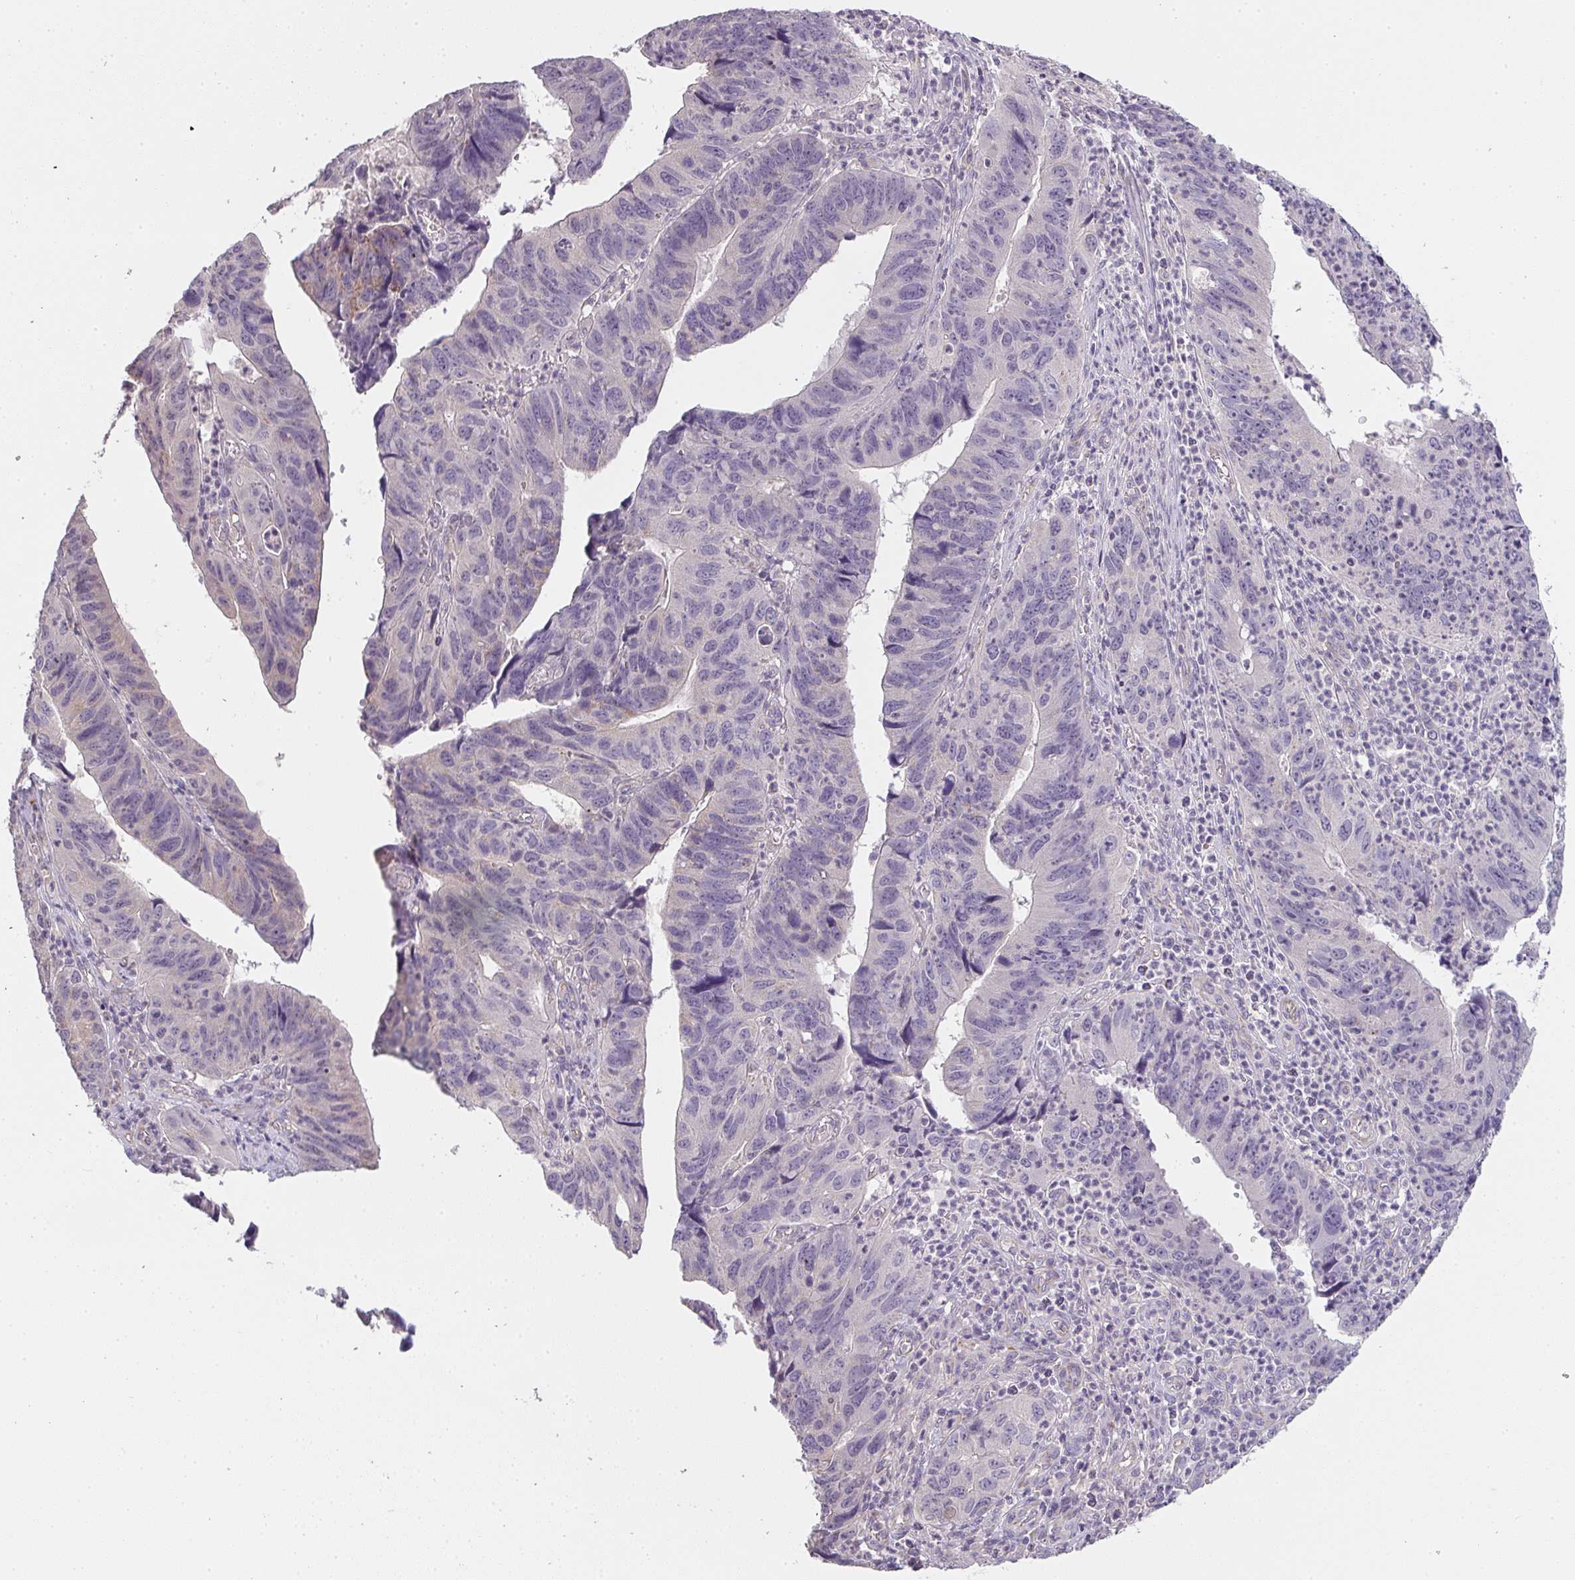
{"staining": {"intensity": "negative", "quantity": "none", "location": "none"}, "tissue": "stomach cancer", "cell_type": "Tumor cells", "image_type": "cancer", "snomed": [{"axis": "morphology", "description": "Adenocarcinoma, NOS"}, {"axis": "topography", "description": "Stomach"}], "caption": "IHC of stomach cancer reveals no positivity in tumor cells. The staining was performed using DAB (3,3'-diaminobenzidine) to visualize the protein expression in brown, while the nuclei were stained in blue with hematoxylin (Magnification: 20x).", "gene": "TMEM219", "patient": {"sex": "male", "age": 59}}